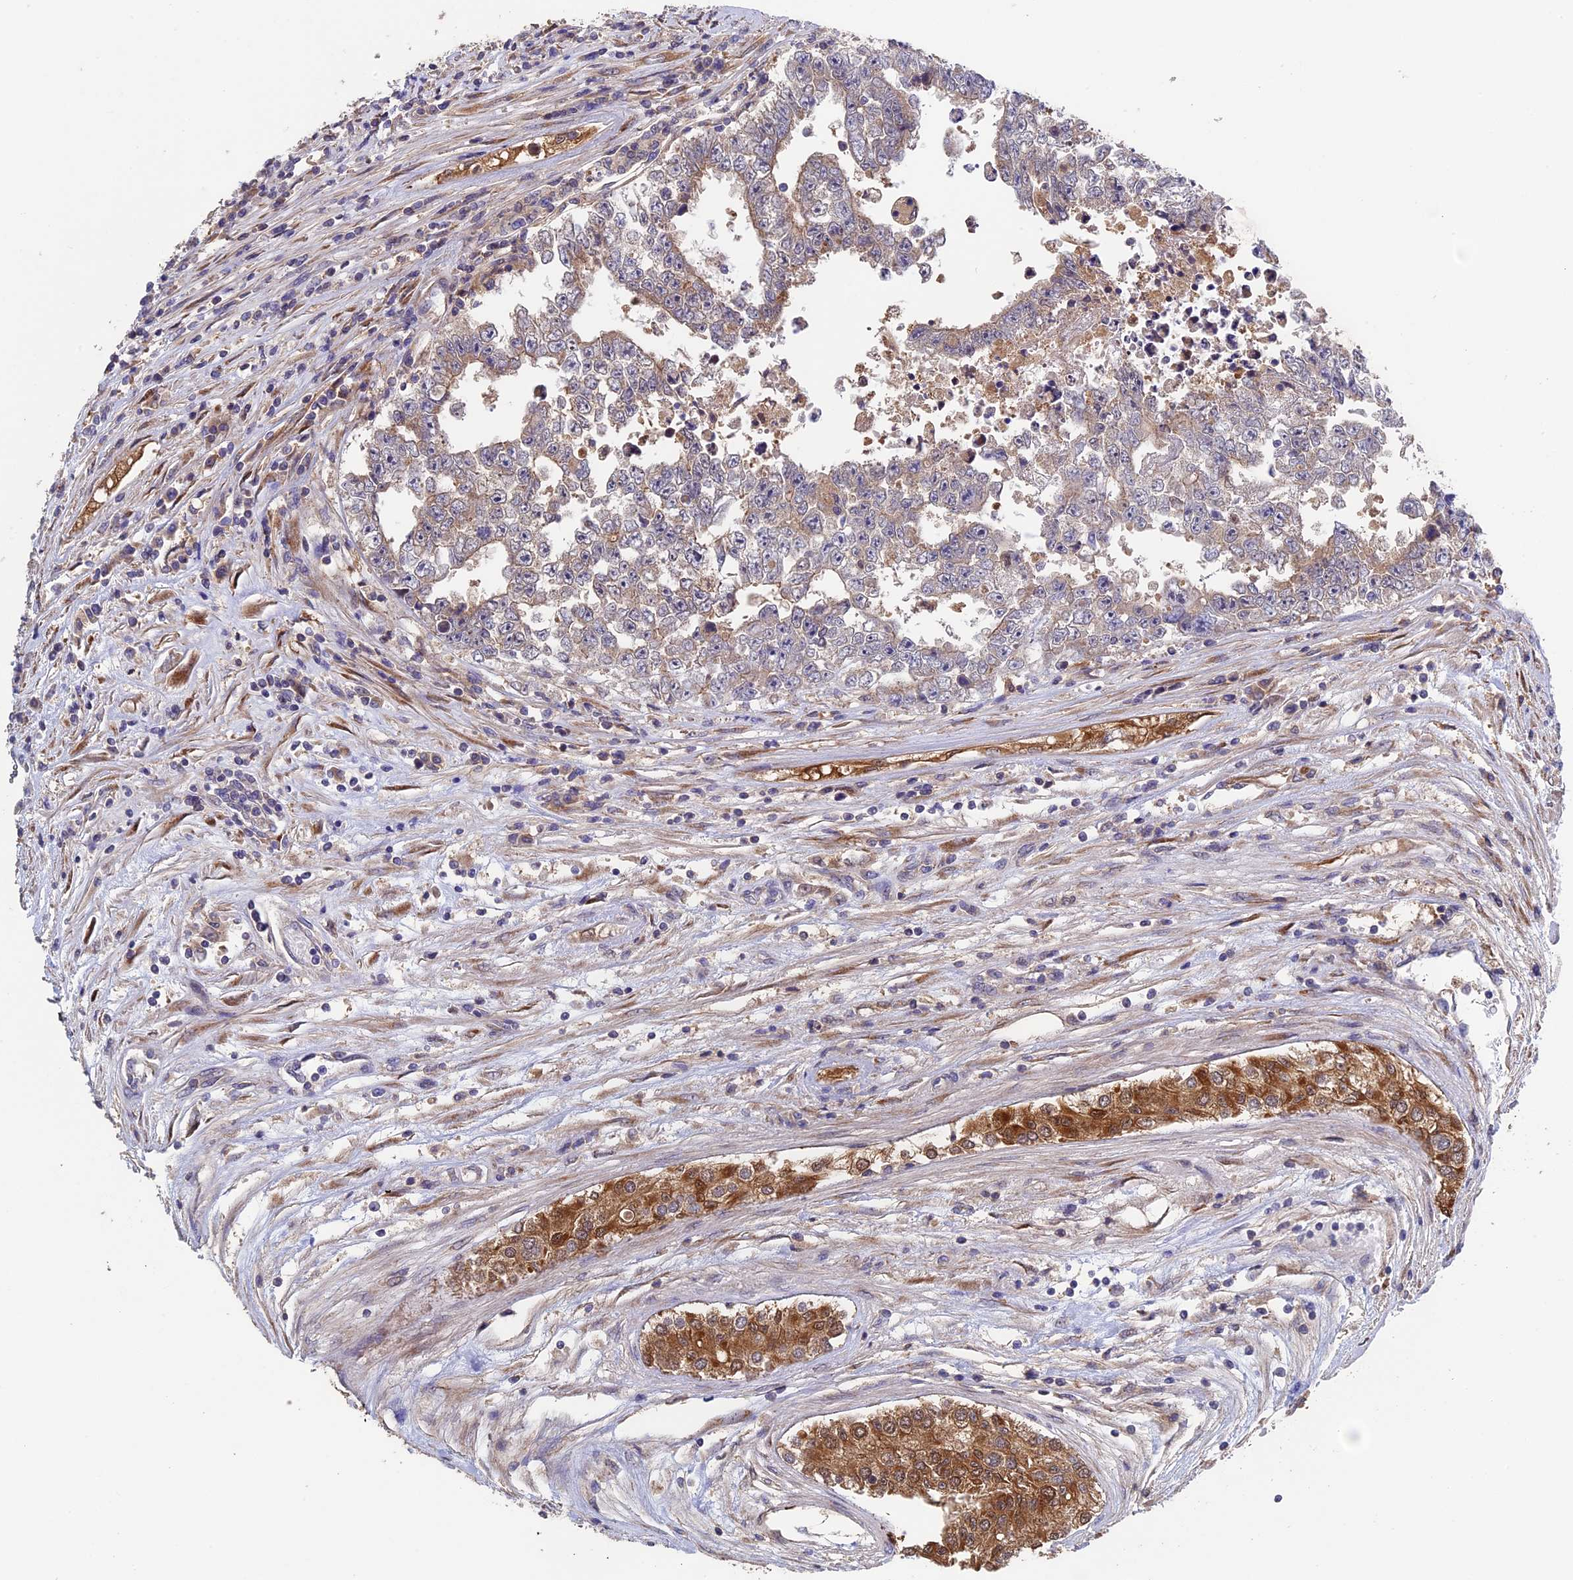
{"staining": {"intensity": "weak", "quantity": "<25%", "location": "cytoplasmic/membranous"}, "tissue": "testis cancer", "cell_type": "Tumor cells", "image_type": "cancer", "snomed": [{"axis": "morphology", "description": "Carcinoma, Embryonal, NOS"}, {"axis": "topography", "description": "Testis"}], "caption": "This is an IHC micrograph of human testis cancer. There is no expression in tumor cells.", "gene": "LCMT1", "patient": {"sex": "male", "age": 25}}